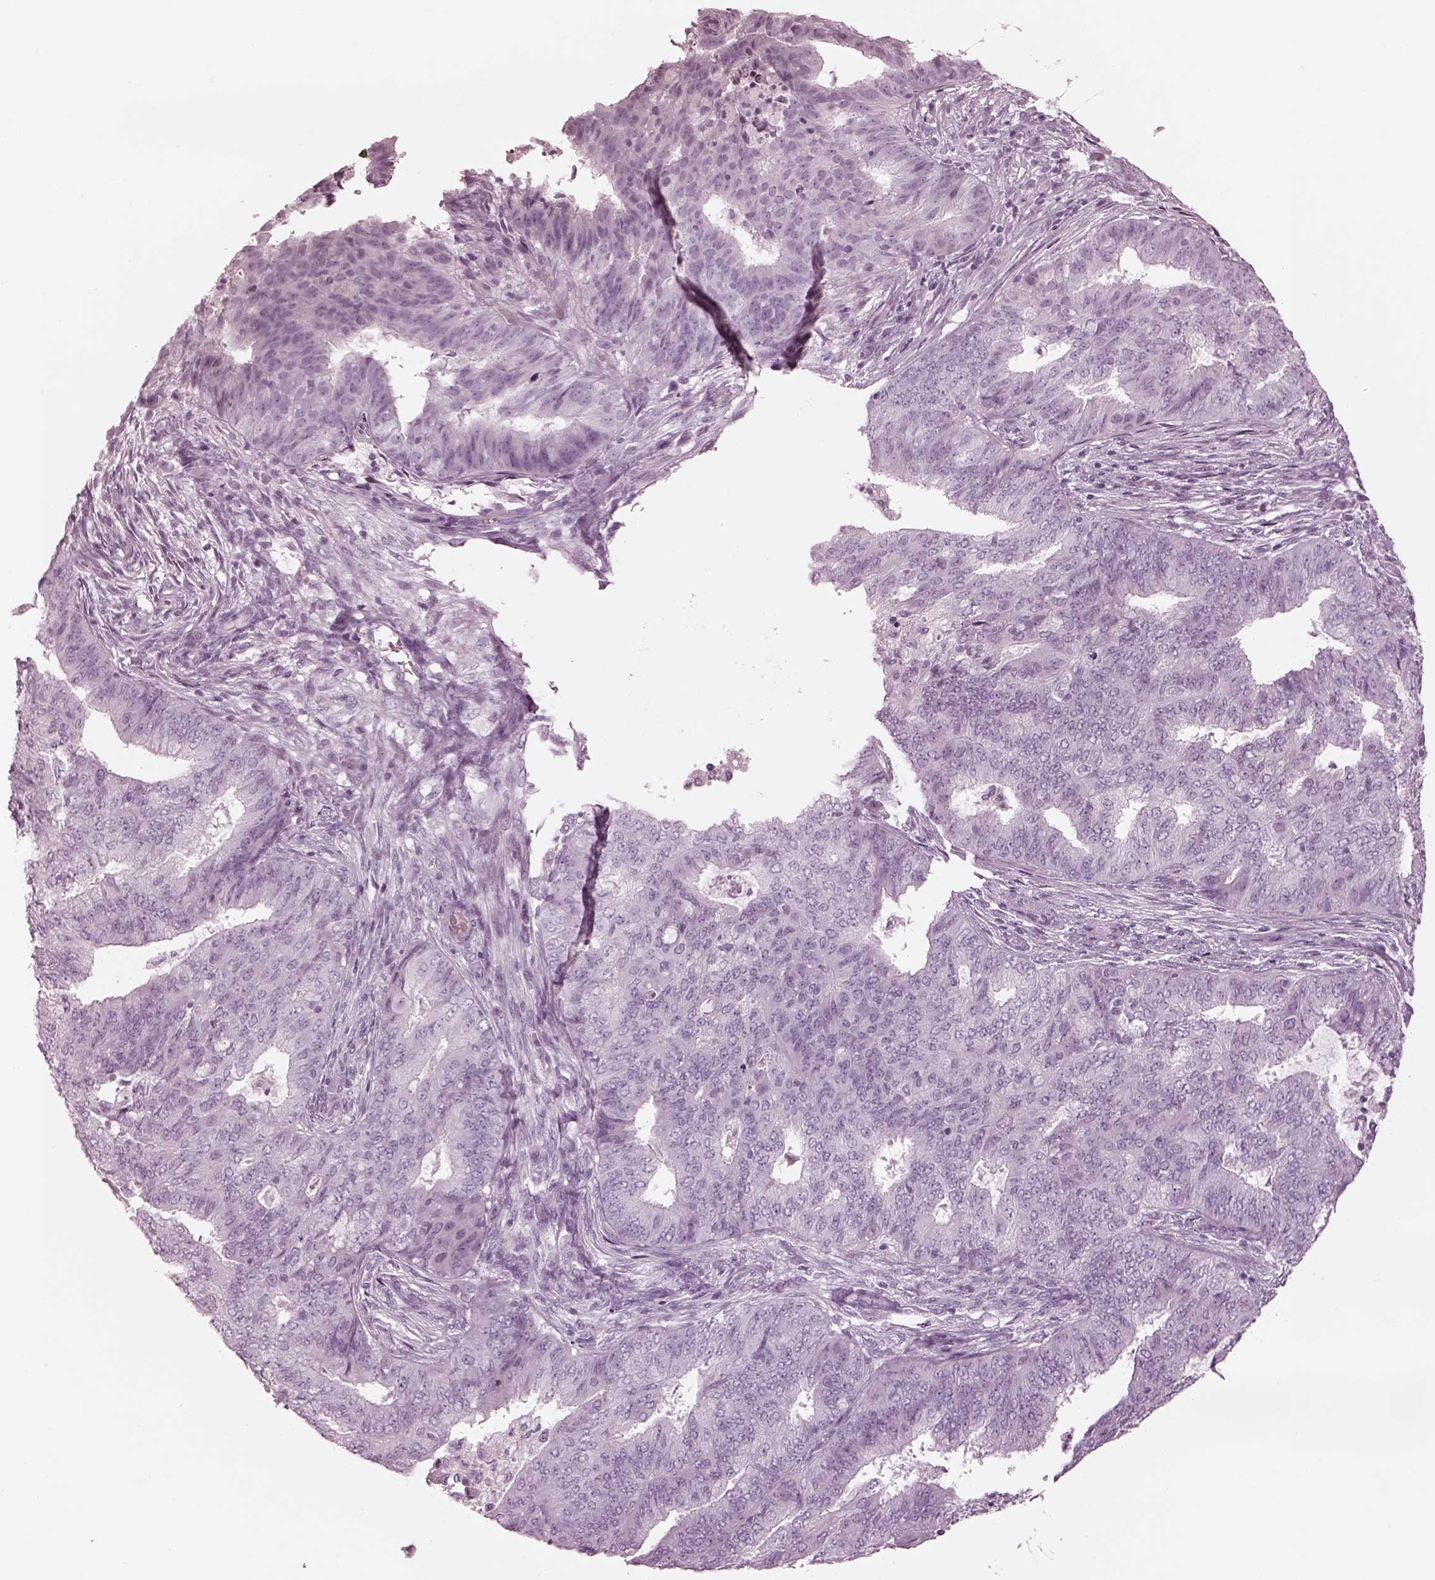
{"staining": {"intensity": "negative", "quantity": "none", "location": "none"}, "tissue": "endometrial cancer", "cell_type": "Tumor cells", "image_type": "cancer", "snomed": [{"axis": "morphology", "description": "Adenocarcinoma, NOS"}, {"axis": "topography", "description": "Endometrium"}], "caption": "This is an IHC photomicrograph of adenocarcinoma (endometrial). There is no expression in tumor cells.", "gene": "OPN4", "patient": {"sex": "female", "age": 62}}